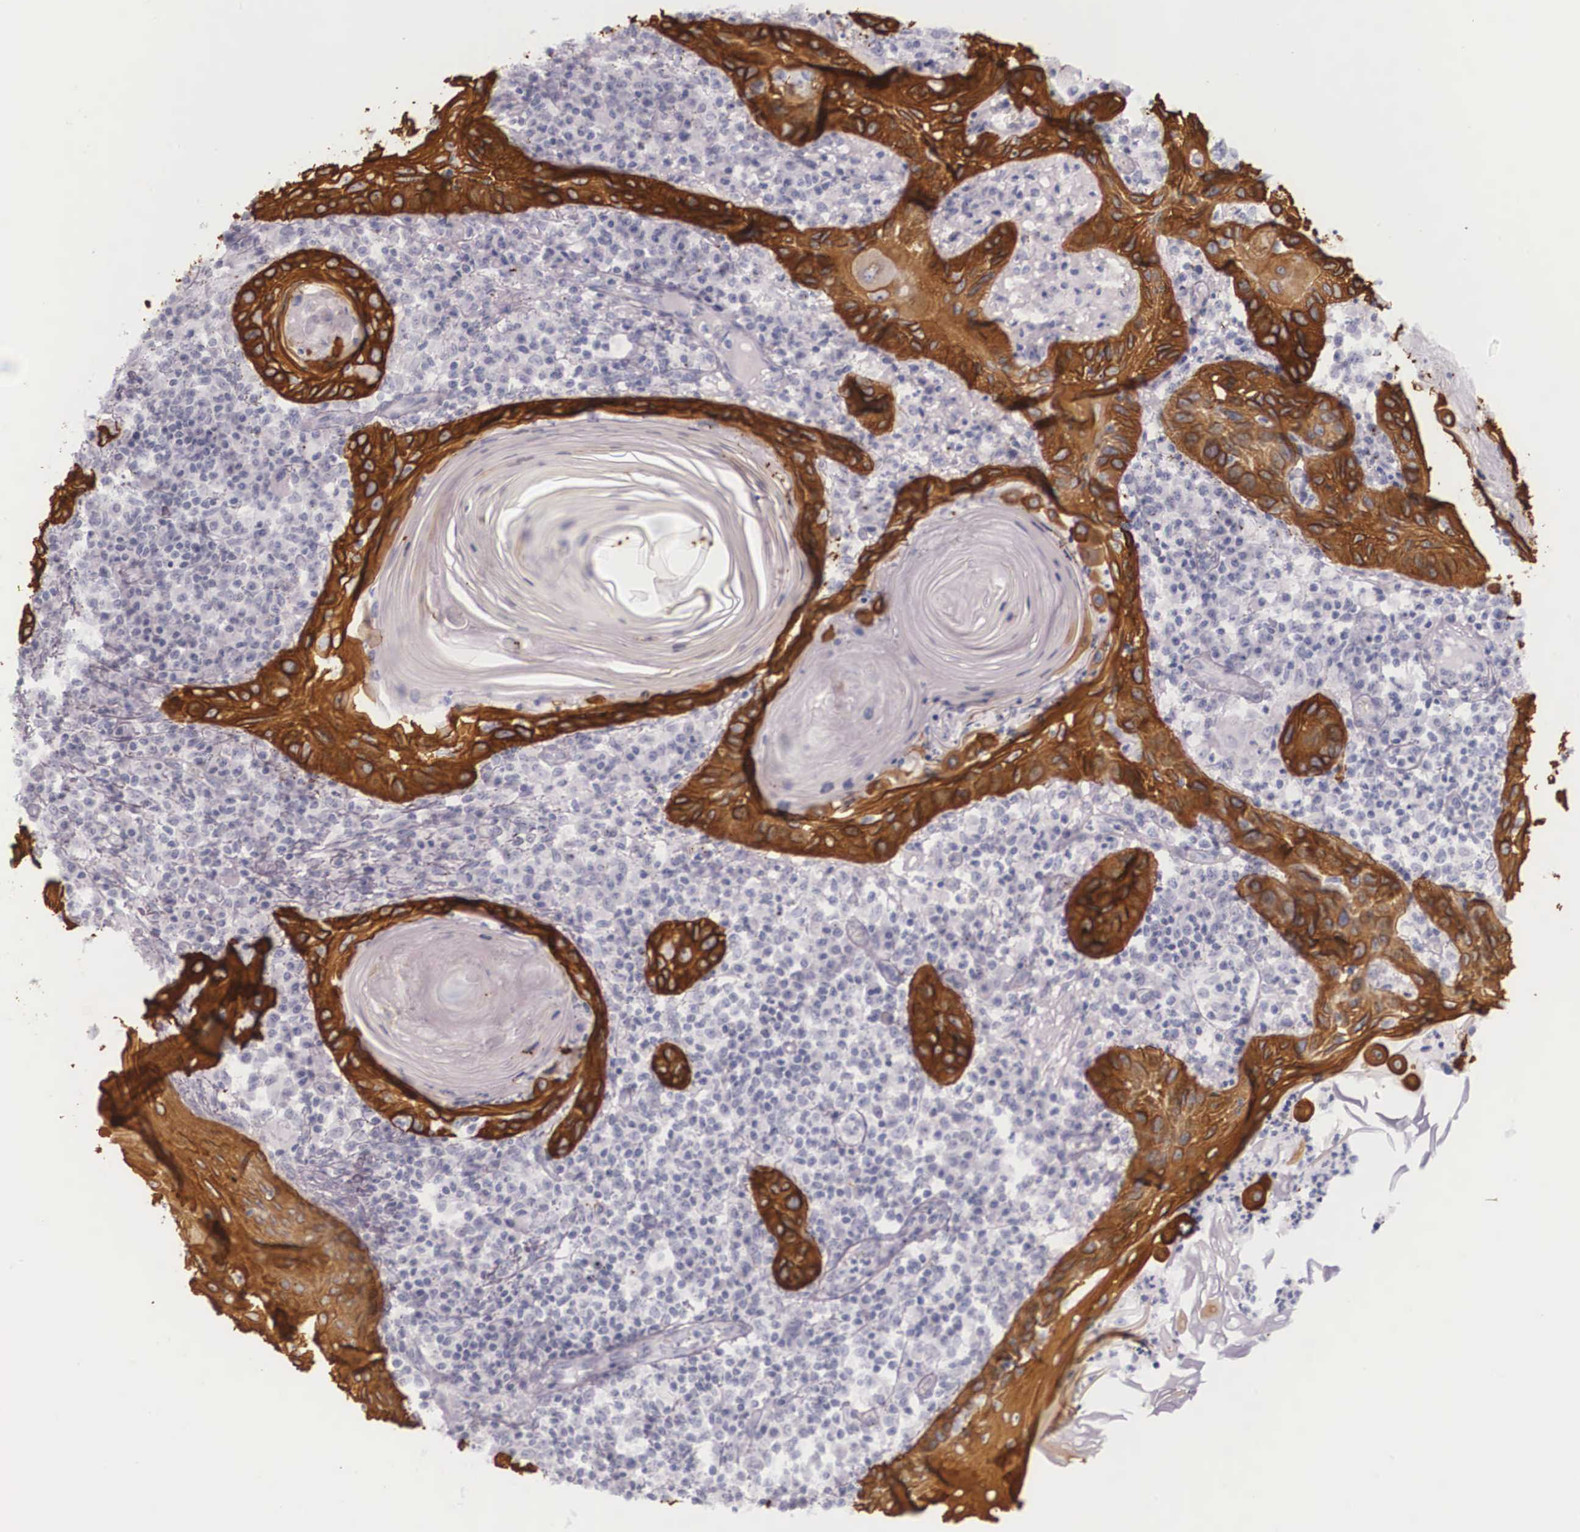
{"staining": {"intensity": "strong", "quantity": ">75%", "location": "cytoplasmic/membranous"}, "tissue": "skin cancer", "cell_type": "Tumor cells", "image_type": "cancer", "snomed": [{"axis": "morphology", "description": "Squamous cell carcinoma, NOS"}, {"axis": "topography", "description": "Skin"}], "caption": "IHC staining of skin cancer (squamous cell carcinoma), which exhibits high levels of strong cytoplasmic/membranous positivity in approximately >75% of tumor cells indicating strong cytoplasmic/membranous protein staining. The staining was performed using DAB (brown) for protein detection and nuclei were counterstained in hematoxylin (blue).", "gene": "KRT14", "patient": {"sex": "female", "age": 74}}